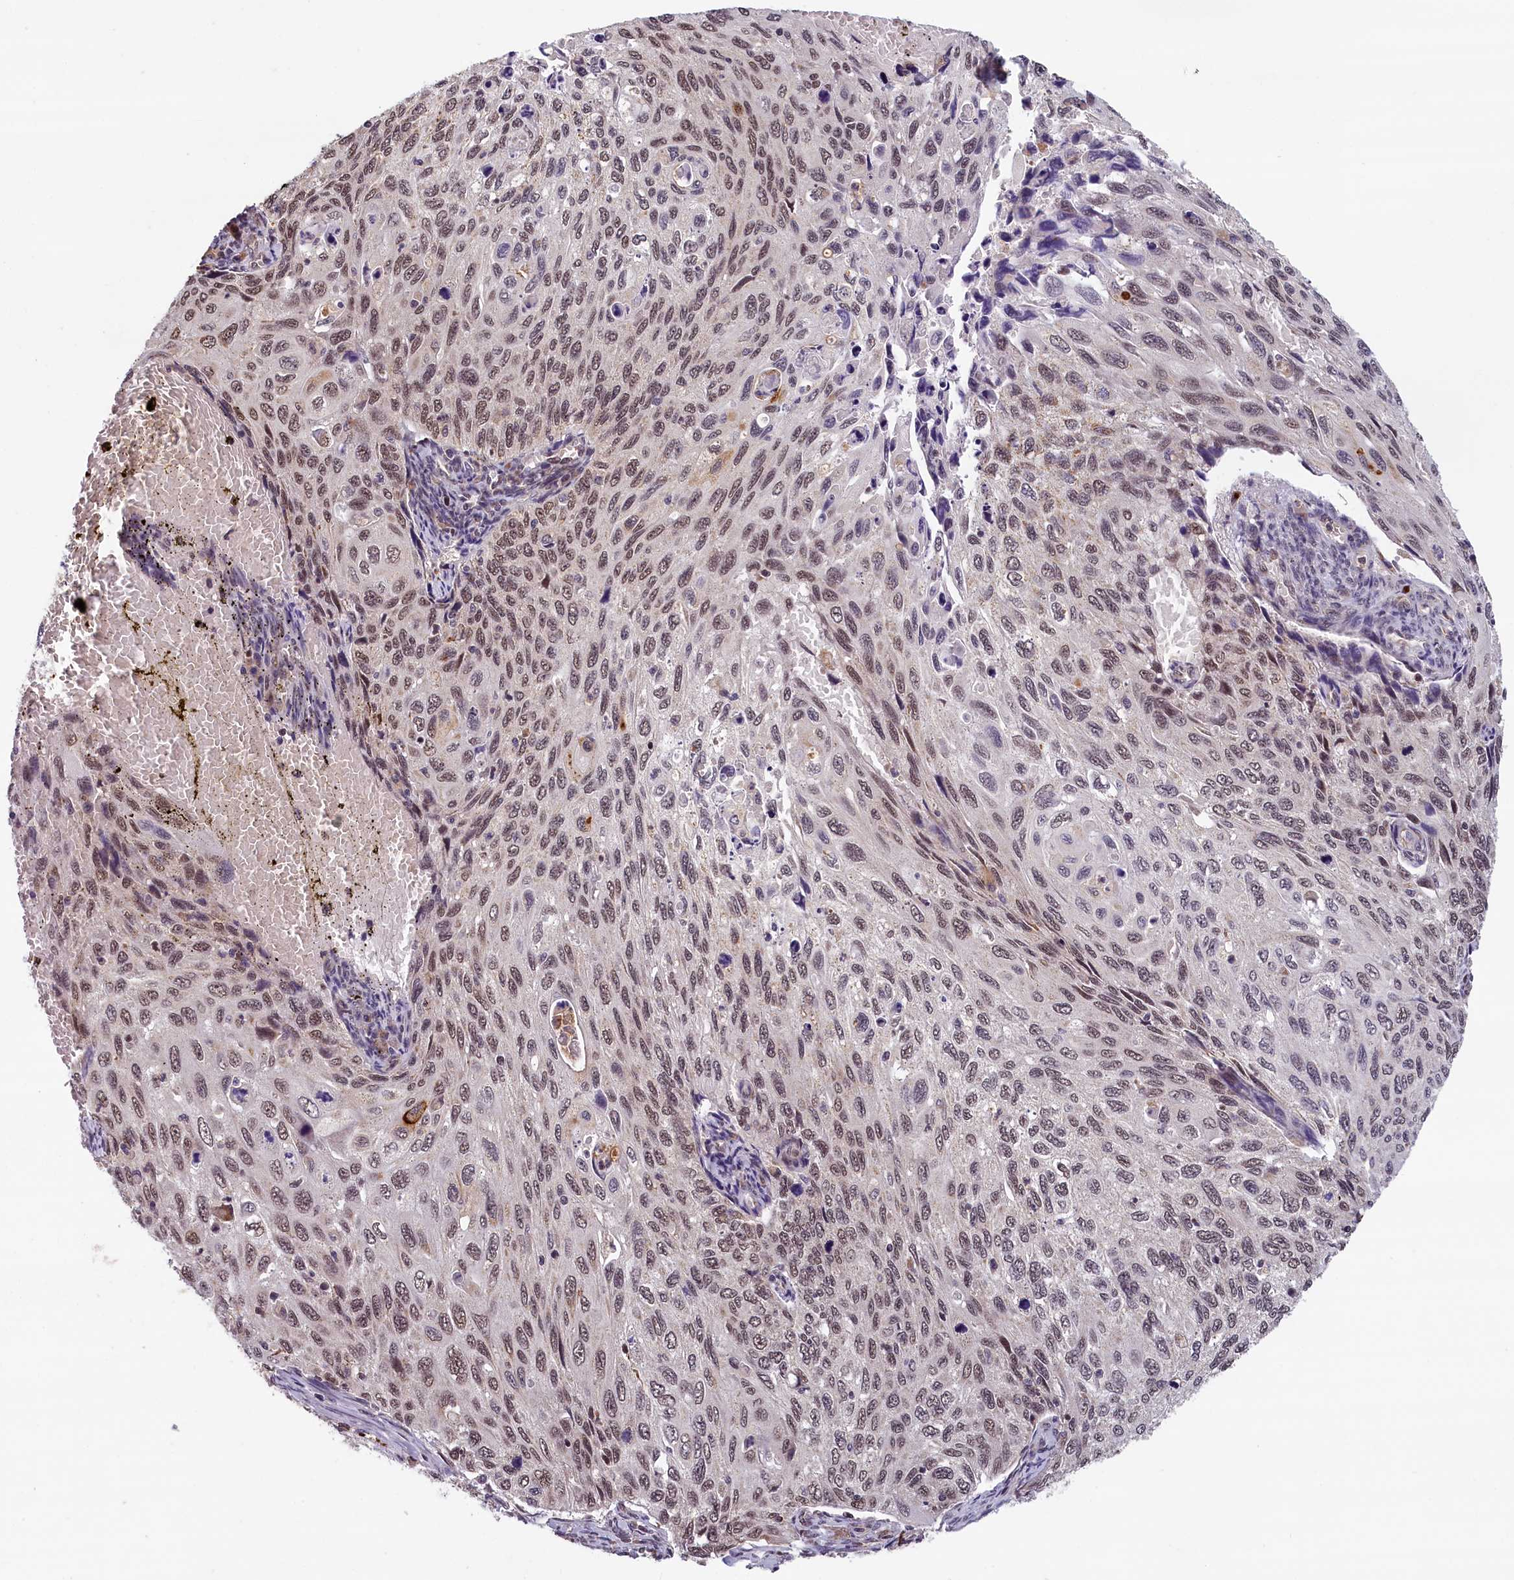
{"staining": {"intensity": "weak", "quantity": ">75%", "location": "nuclear"}, "tissue": "cervical cancer", "cell_type": "Tumor cells", "image_type": "cancer", "snomed": [{"axis": "morphology", "description": "Squamous cell carcinoma, NOS"}, {"axis": "topography", "description": "Cervix"}], "caption": "IHC (DAB) staining of human cervical cancer (squamous cell carcinoma) shows weak nuclear protein positivity in about >75% of tumor cells.", "gene": "KCNK6", "patient": {"sex": "female", "age": 70}}